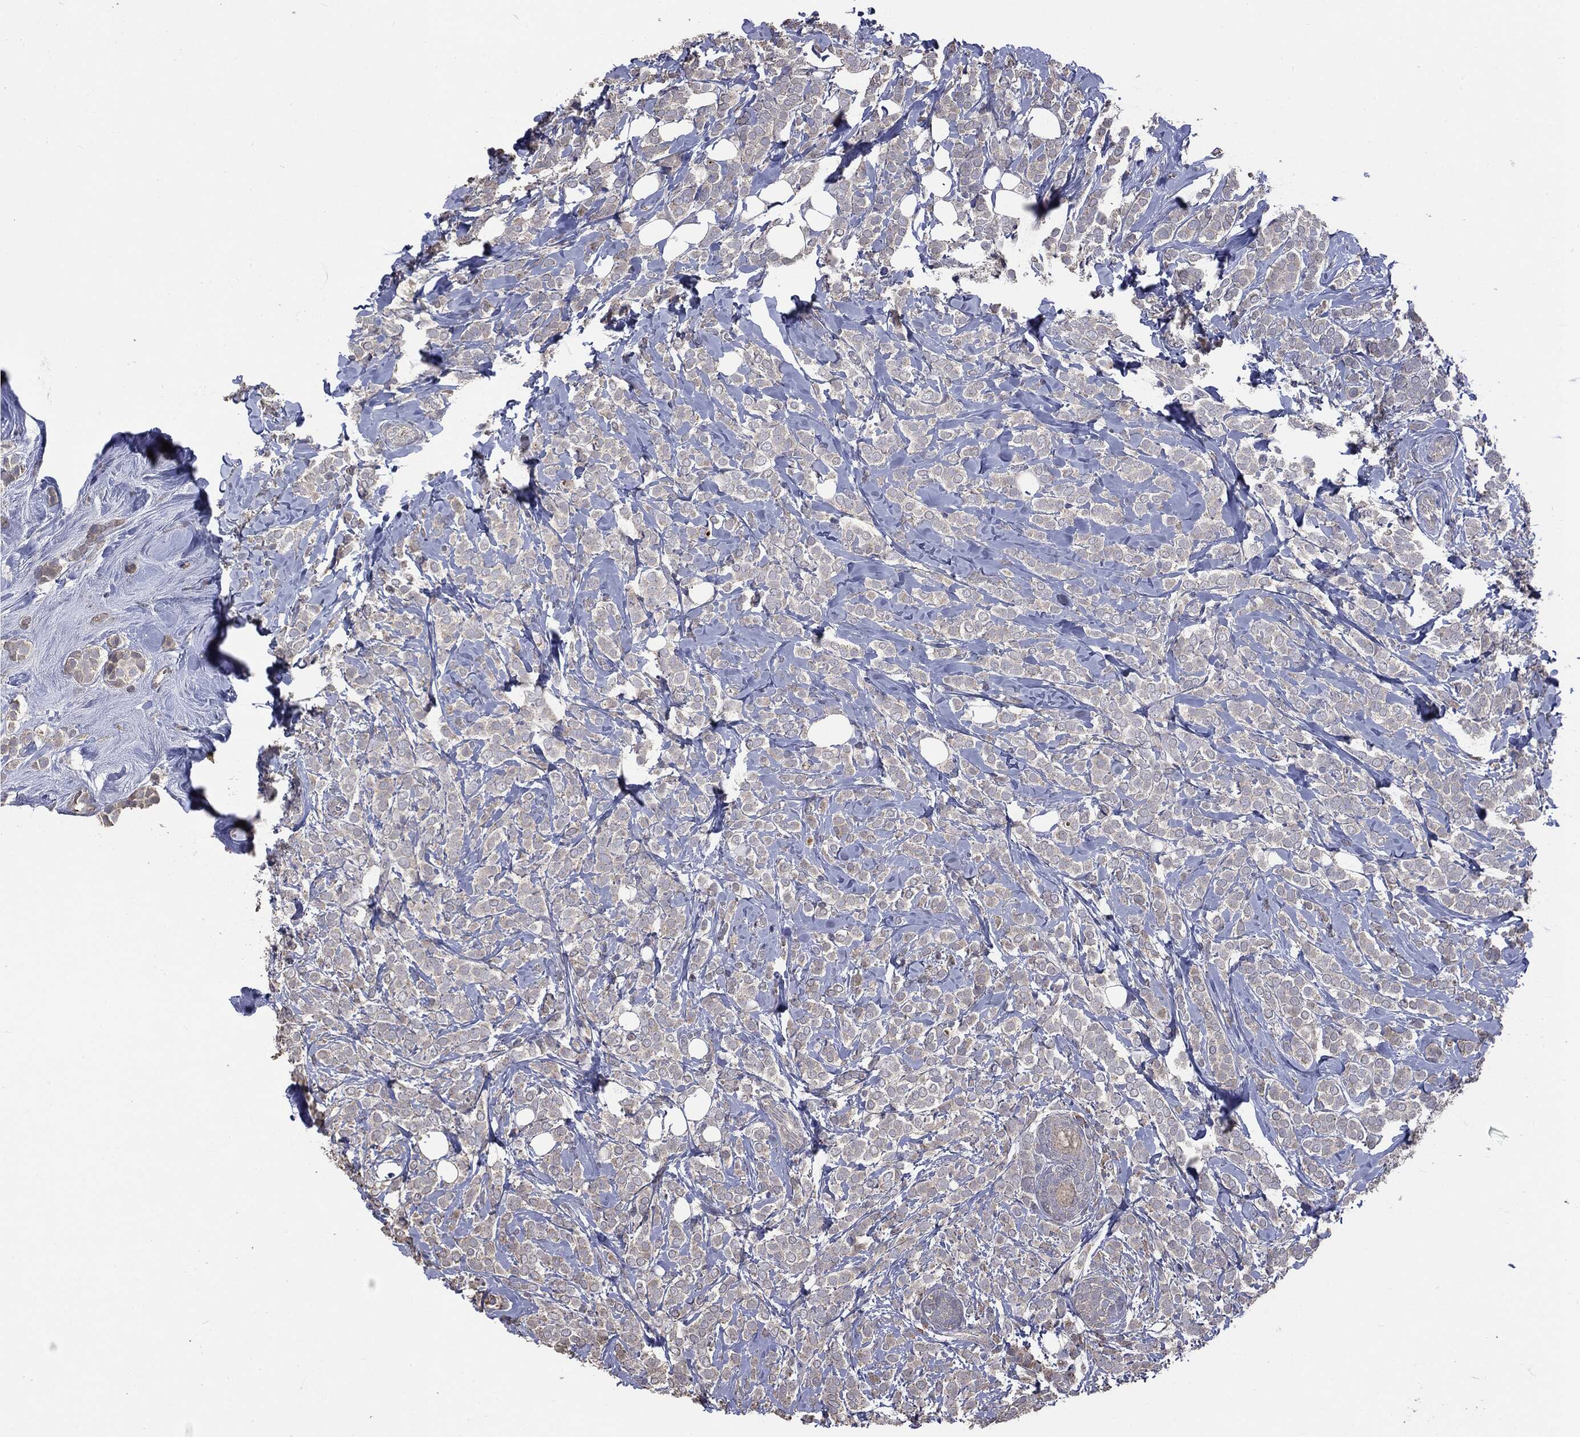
{"staining": {"intensity": "negative", "quantity": "none", "location": "none"}, "tissue": "breast cancer", "cell_type": "Tumor cells", "image_type": "cancer", "snomed": [{"axis": "morphology", "description": "Lobular carcinoma"}, {"axis": "topography", "description": "Breast"}], "caption": "An IHC micrograph of lobular carcinoma (breast) is shown. There is no staining in tumor cells of lobular carcinoma (breast). (DAB immunohistochemistry (IHC) with hematoxylin counter stain).", "gene": "MTOR", "patient": {"sex": "female", "age": 49}}